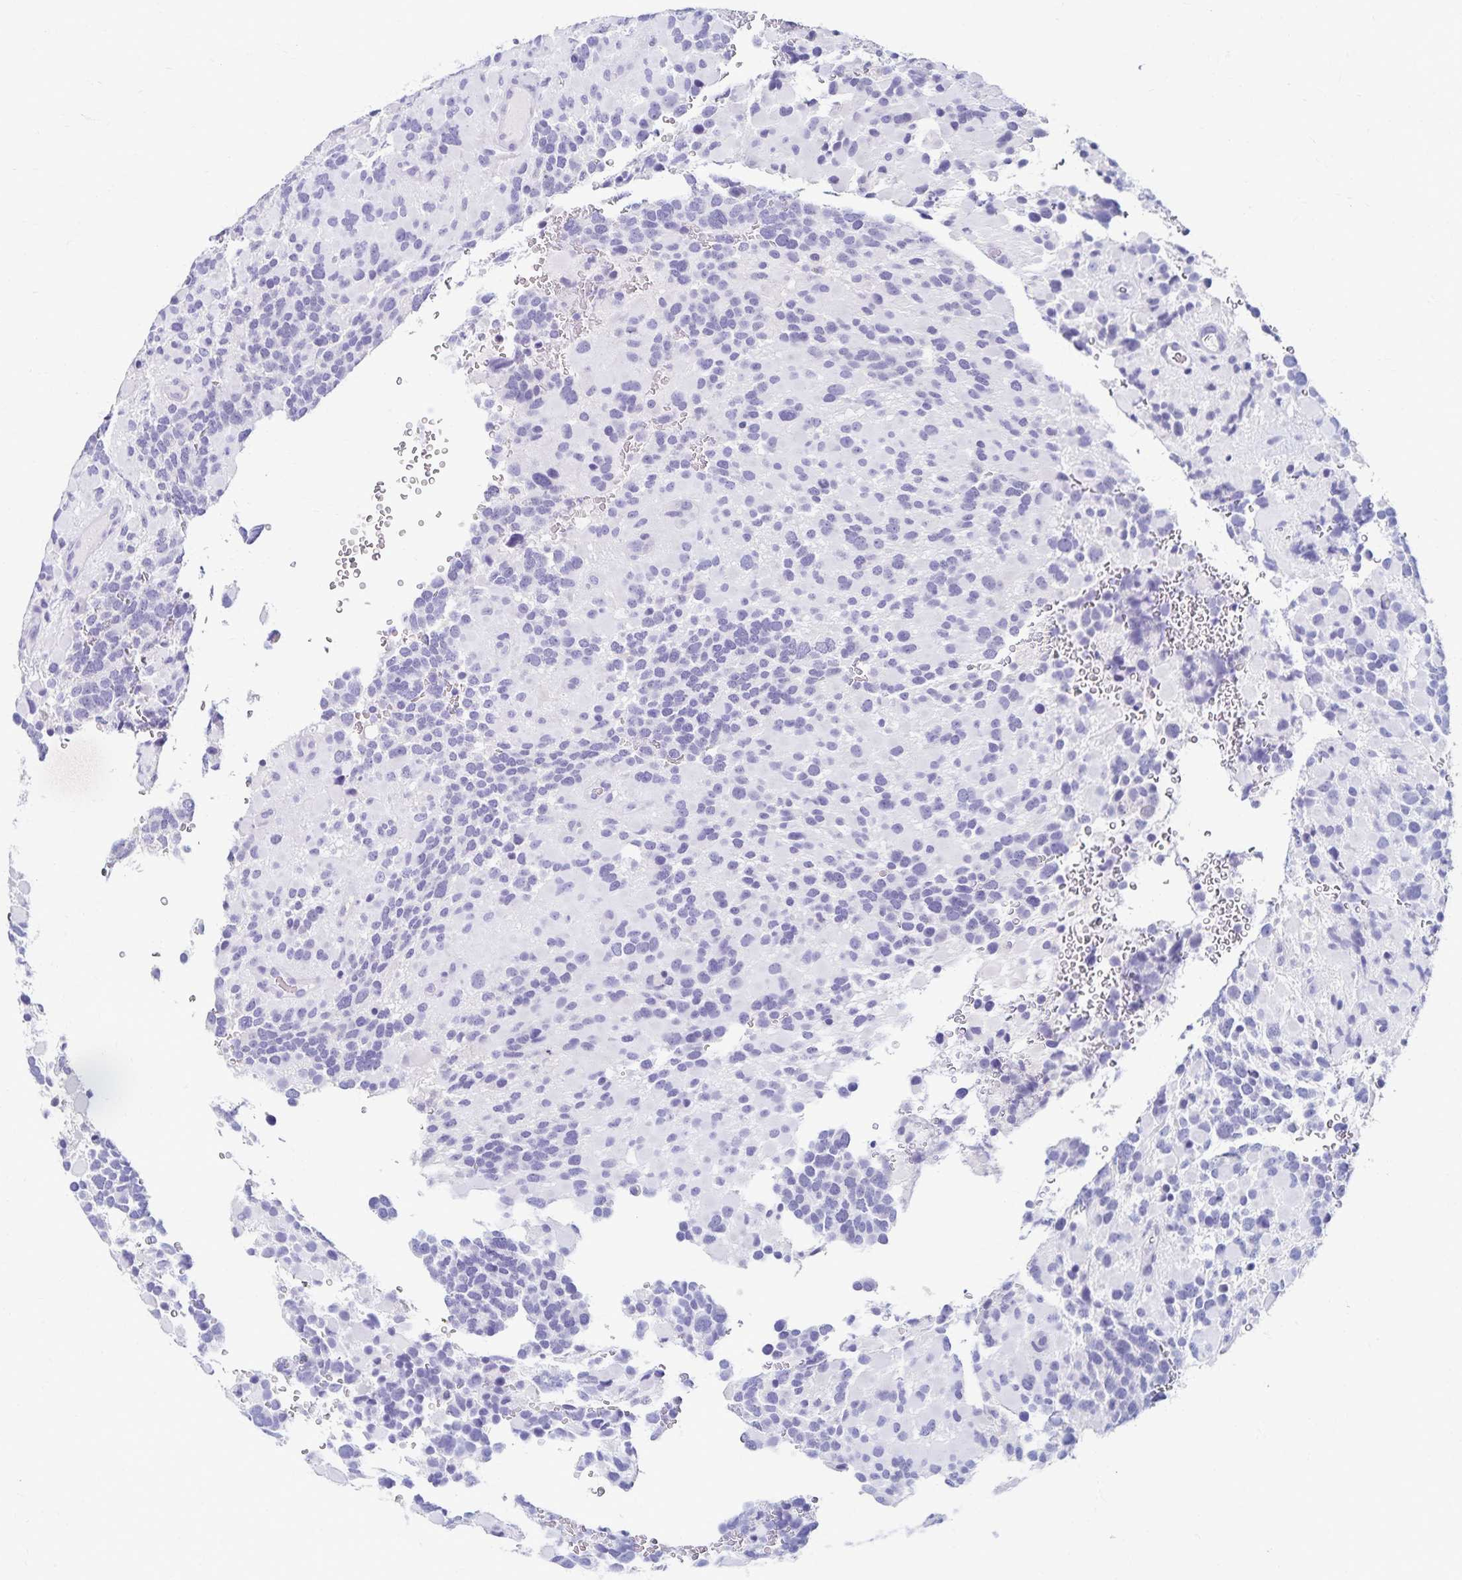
{"staining": {"intensity": "negative", "quantity": "none", "location": "none"}, "tissue": "glioma", "cell_type": "Tumor cells", "image_type": "cancer", "snomed": [{"axis": "morphology", "description": "Glioma, malignant, High grade"}, {"axis": "topography", "description": "Brain"}], "caption": "A micrograph of human malignant high-grade glioma is negative for staining in tumor cells.", "gene": "C2orf50", "patient": {"sex": "female", "age": 40}}